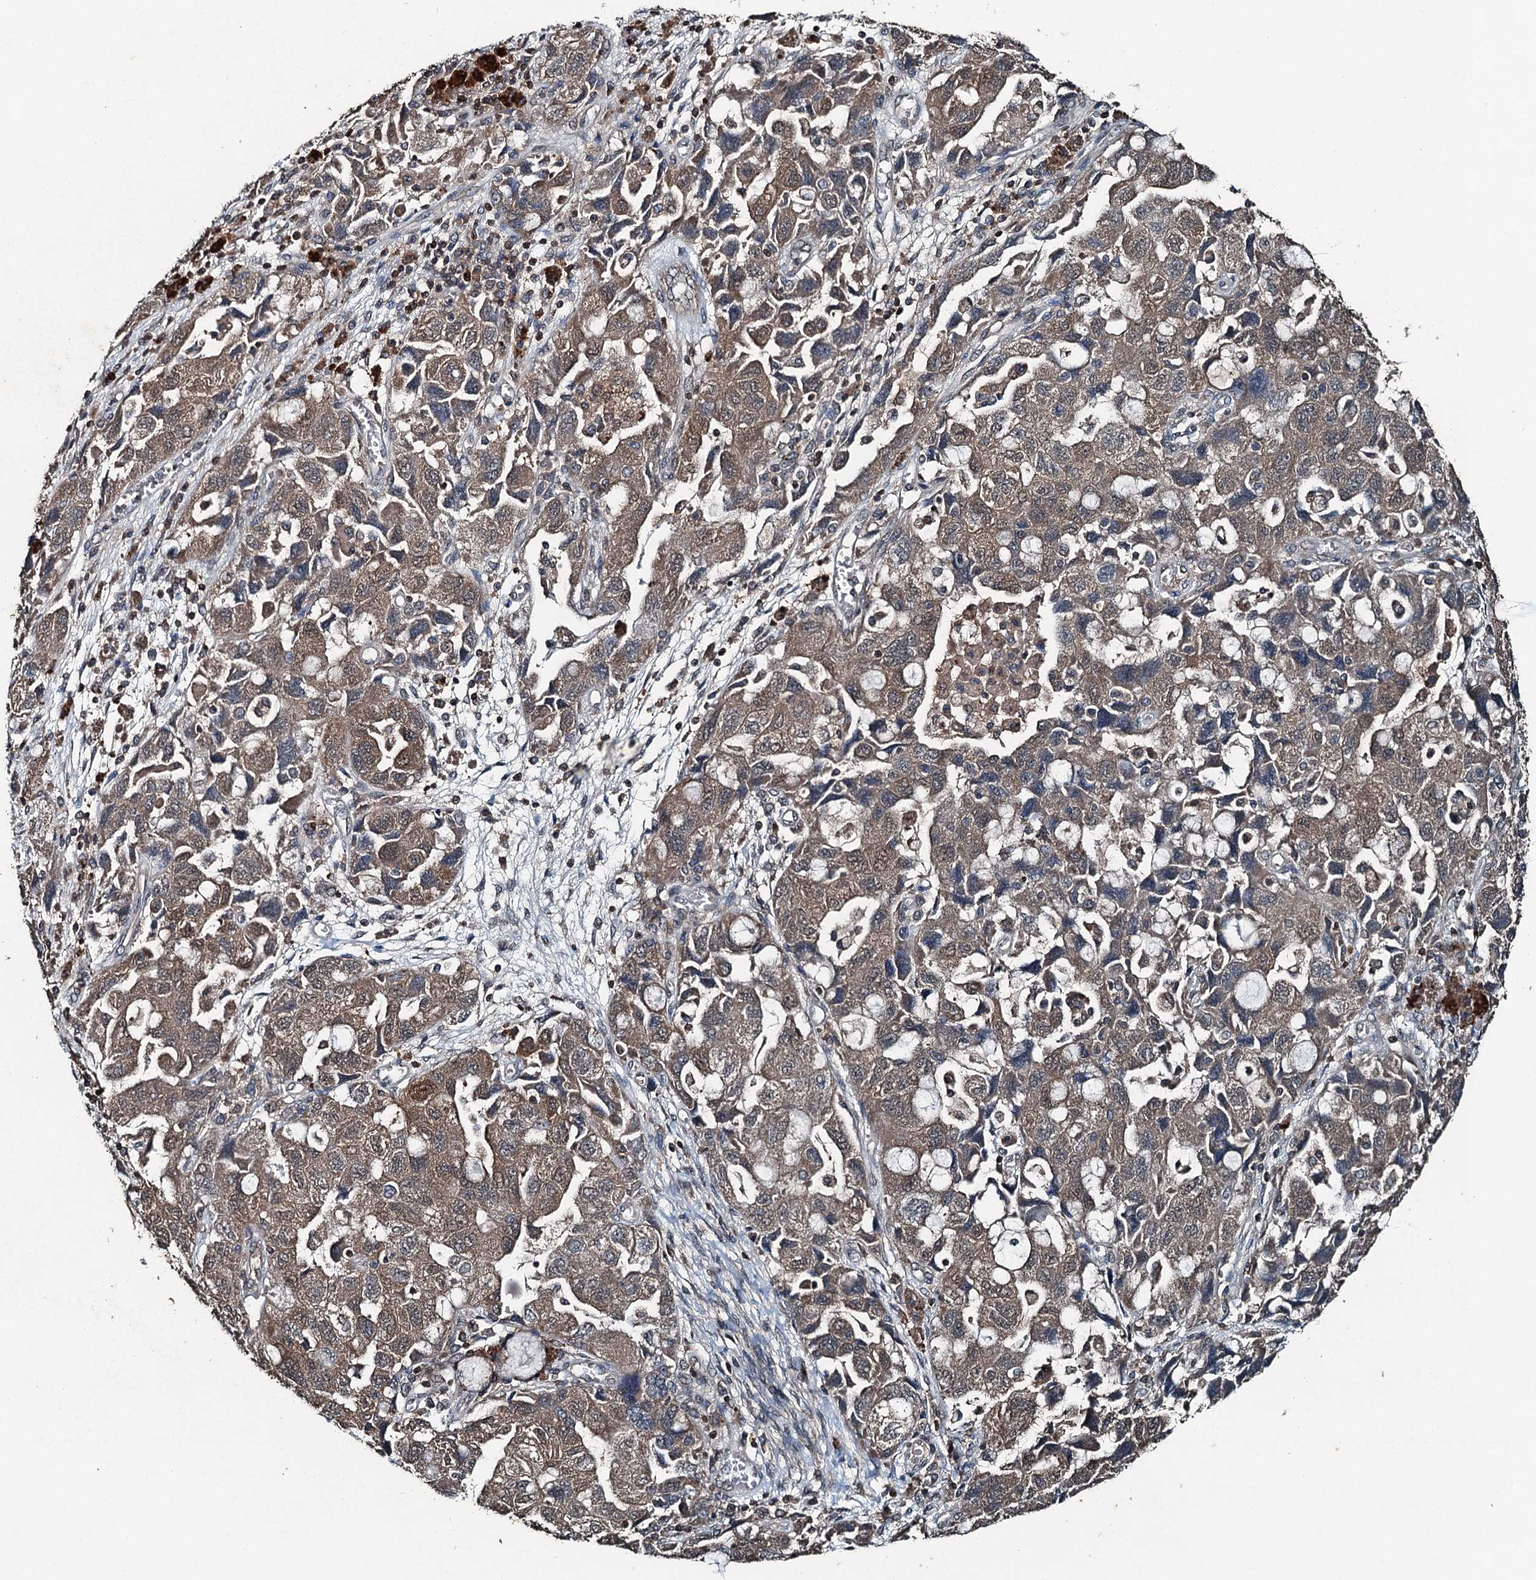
{"staining": {"intensity": "weak", "quantity": ">75%", "location": "cytoplasmic/membranous"}, "tissue": "ovarian cancer", "cell_type": "Tumor cells", "image_type": "cancer", "snomed": [{"axis": "morphology", "description": "Carcinoma, NOS"}, {"axis": "morphology", "description": "Cystadenocarcinoma, serous, NOS"}, {"axis": "topography", "description": "Ovary"}], "caption": "High-power microscopy captured an immunohistochemistry (IHC) photomicrograph of carcinoma (ovarian), revealing weak cytoplasmic/membranous positivity in about >75% of tumor cells. Nuclei are stained in blue.", "gene": "TCTN1", "patient": {"sex": "female", "age": 69}}